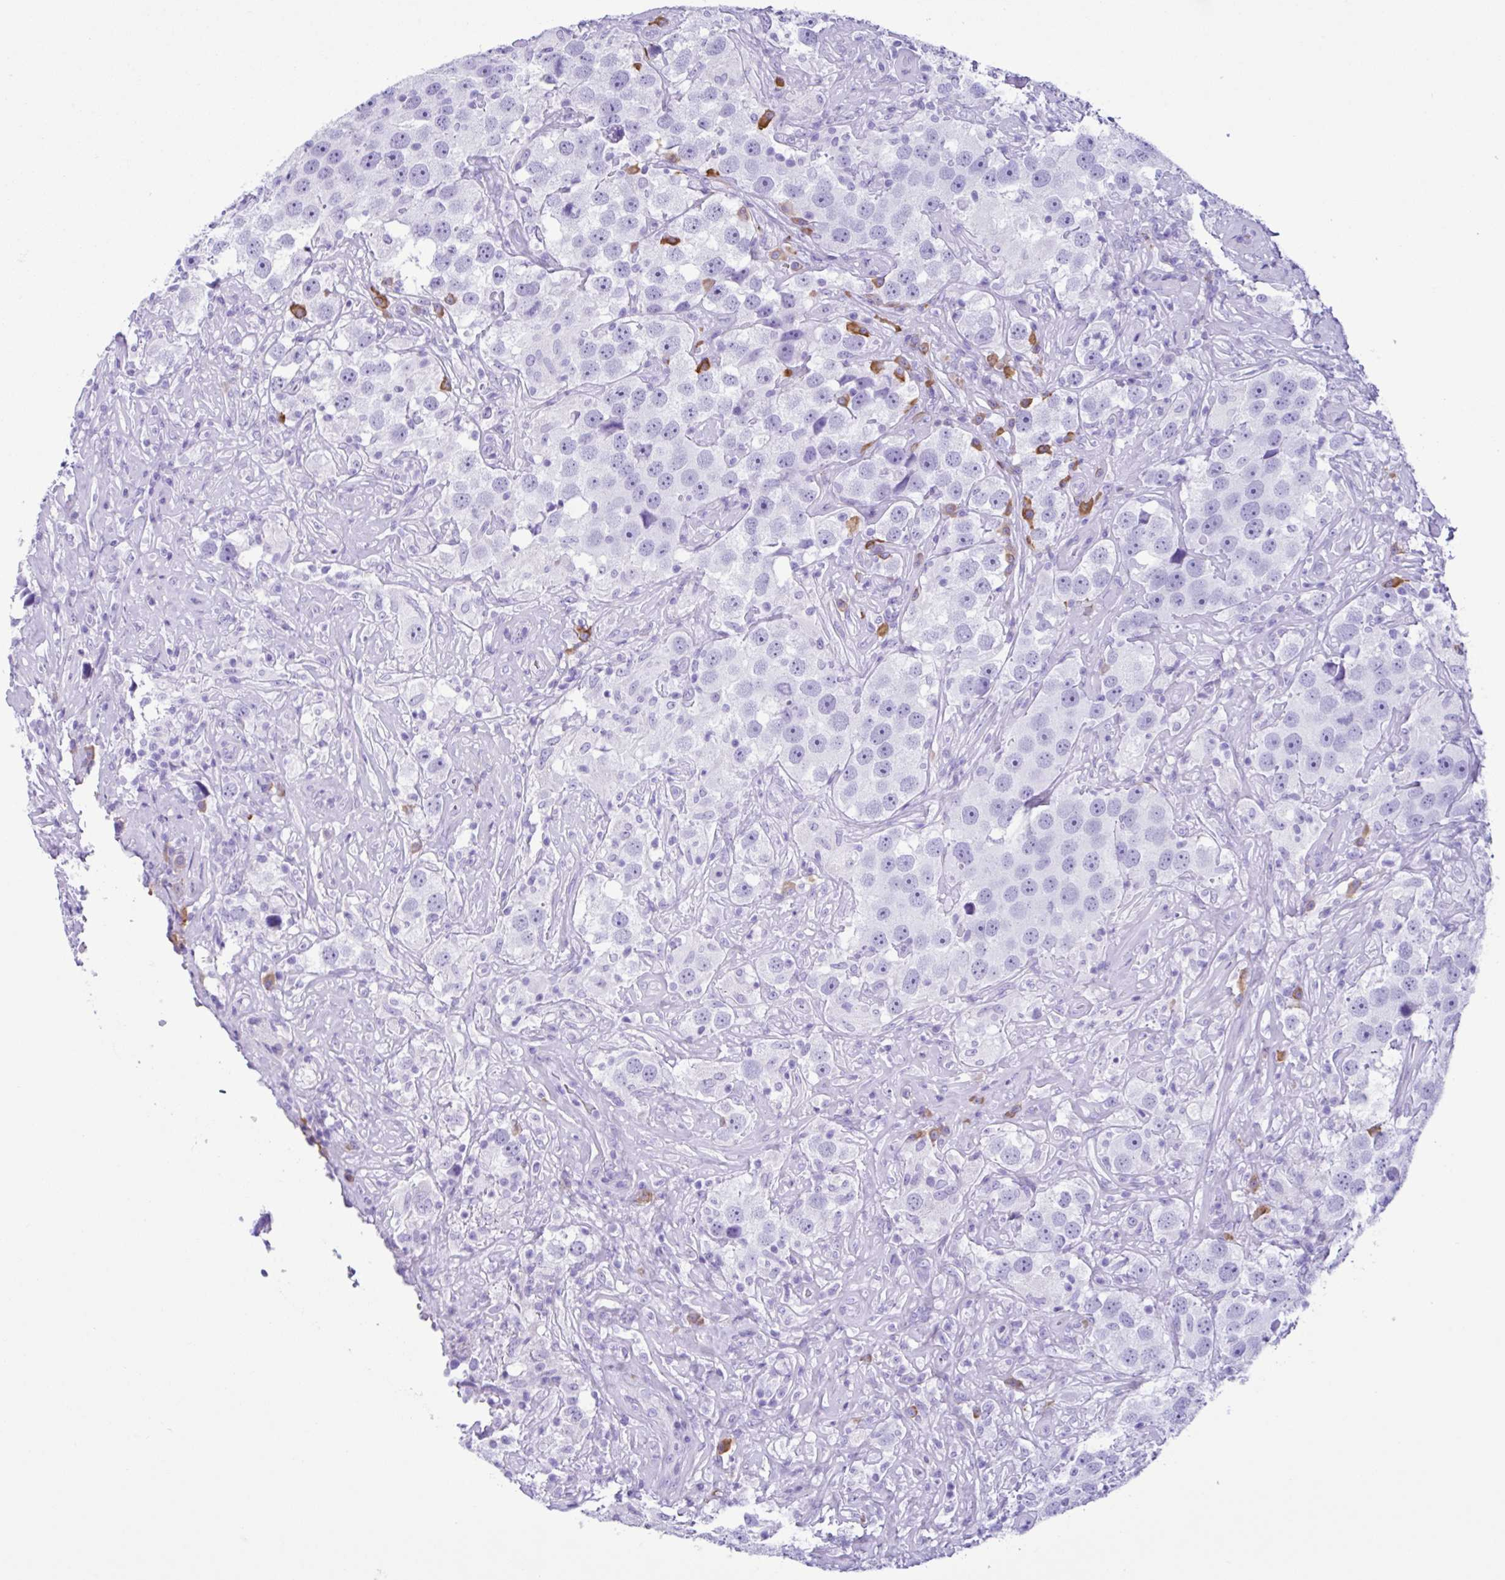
{"staining": {"intensity": "negative", "quantity": "none", "location": "none"}, "tissue": "testis cancer", "cell_type": "Tumor cells", "image_type": "cancer", "snomed": [{"axis": "morphology", "description": "Seminoma, NOS"}, {"axis": "topography", "description": "Testis"}], "caption": "DAB immunohistochemical staining of human testis cancer (seminoma) demonstrates no significant staining in tumor cells. The staining is performed using DAB brown chromogen with nuclei counter-stained in using hematoxylin.", "gene": "PIGF", "patient": {"sex": "male", "age": 49}}